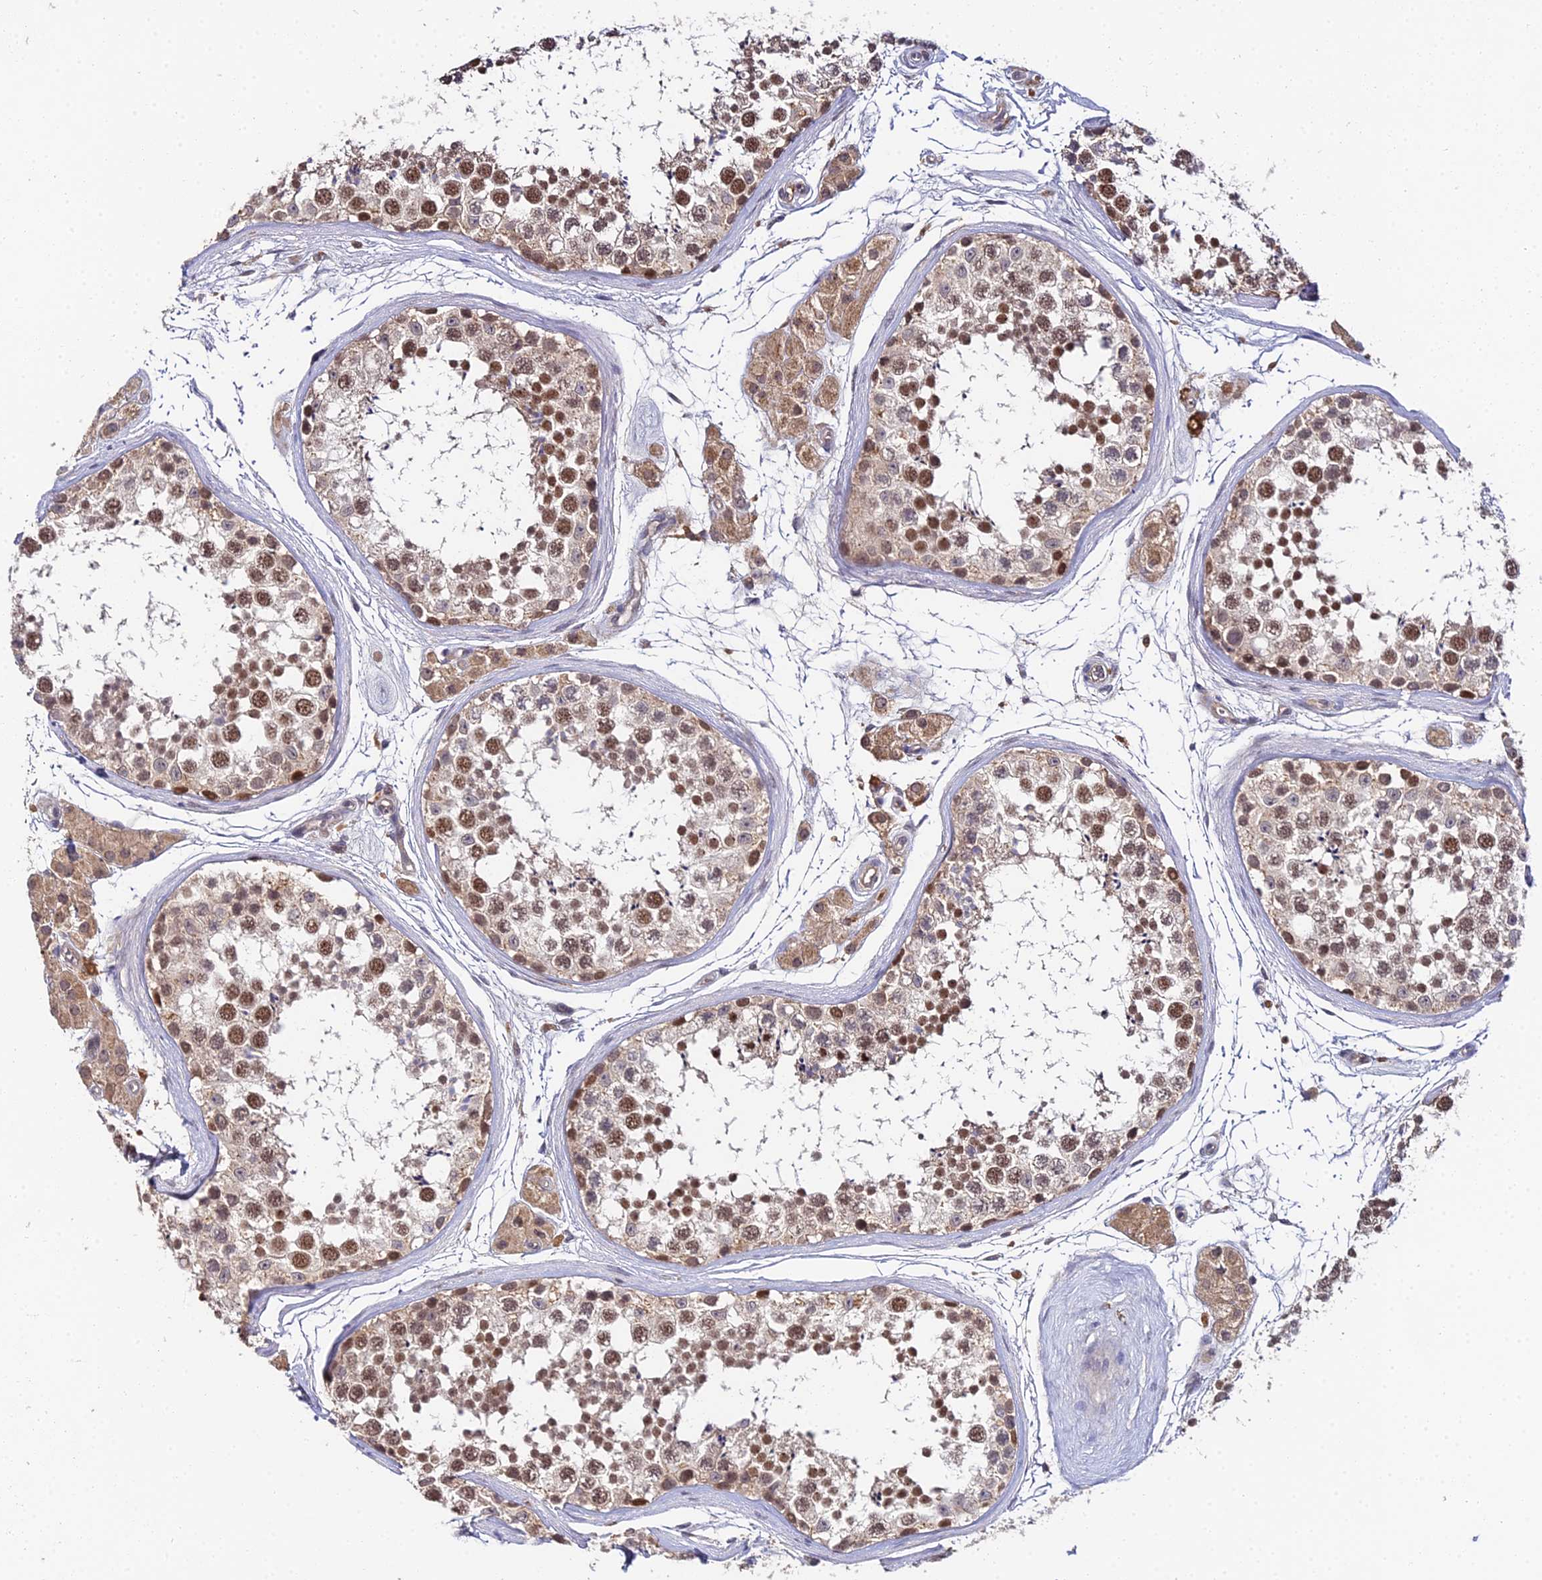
{"staining": {"intensity": "moderate", "quantity": ">75%", "location": "nuclear"}, "tissue": "testis", "cell_type": "Cells in seminiferous ducts", "image_type": "normal", "snomed": [{"axis": "morphology", "description": "Normal tissue, NOS"}, {"axis": "topography", "description": "Testis"}], "caption": "Unremarkable testis reveals moderate nuclear positivity in approximately >75% of cells in seminiferous ducts, visualized by immunohistochemistry. The staining is performed using DAB brown chromogen to label protein expression. The nuclei are counter-stained blue using hematoxylin.", "gene": "TPRX1", "patient": {"sex": "male", "age": 56}}